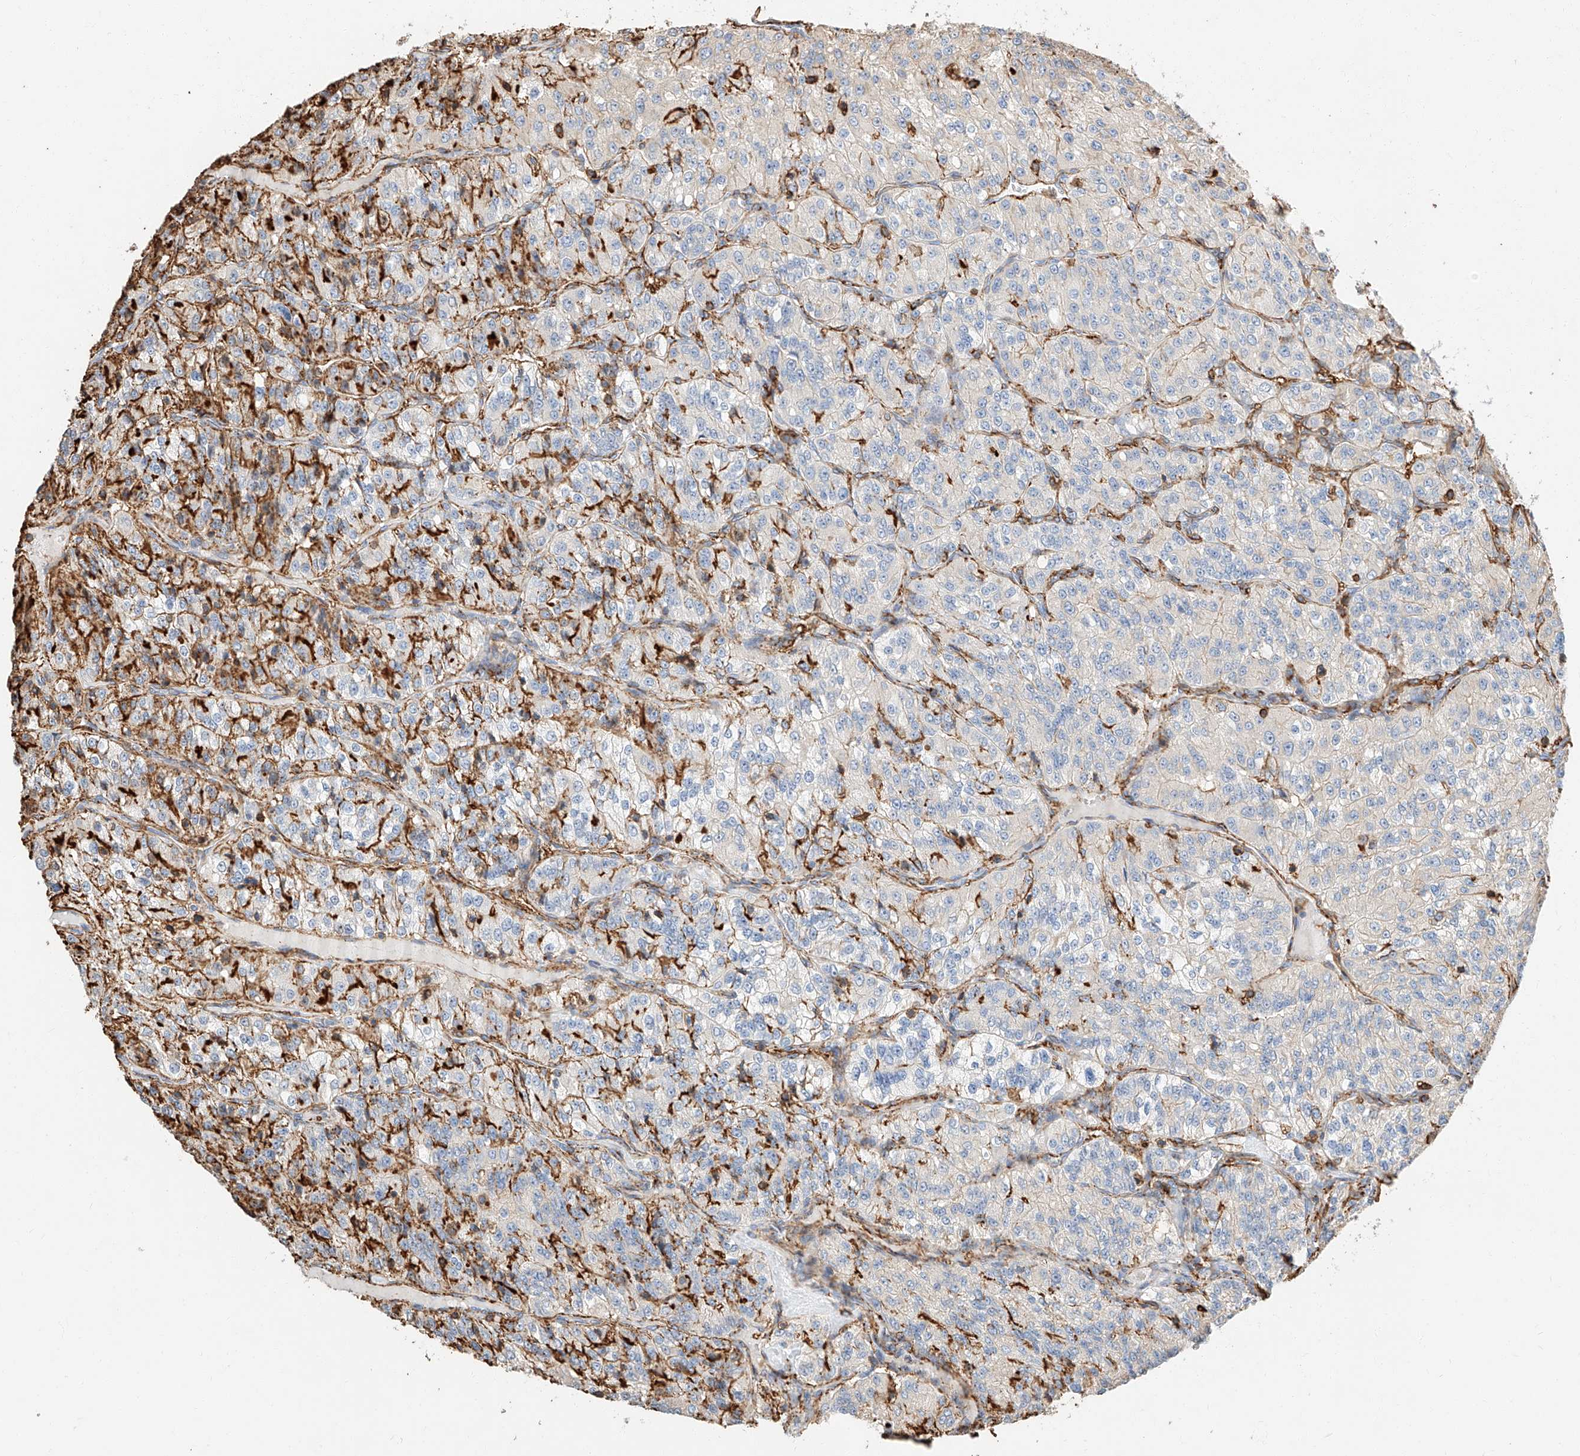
{"staining": {"intensity": "strong", "quantity": "<25%", "location": "cytoplasmic/membranous"}, "tissue": "renal cancer", "cell_type": "Tumor cells", "image_type": "cancer", "snomed": [{"axis": "morphology", "description": "Adenocarcinoma, NOS"}, {"axis": "topography", "description": "Kidney"}], "caption": "DAB (3,3'-diaminobenzidine) immunohistochemical staining of adenocarcinoma (renal) displays strong cytoplasmic/membranous protein expression in approximately <25% of tumor cells.", "gene": "WFS1", "patient": {"sex": "female", "age": 63}}